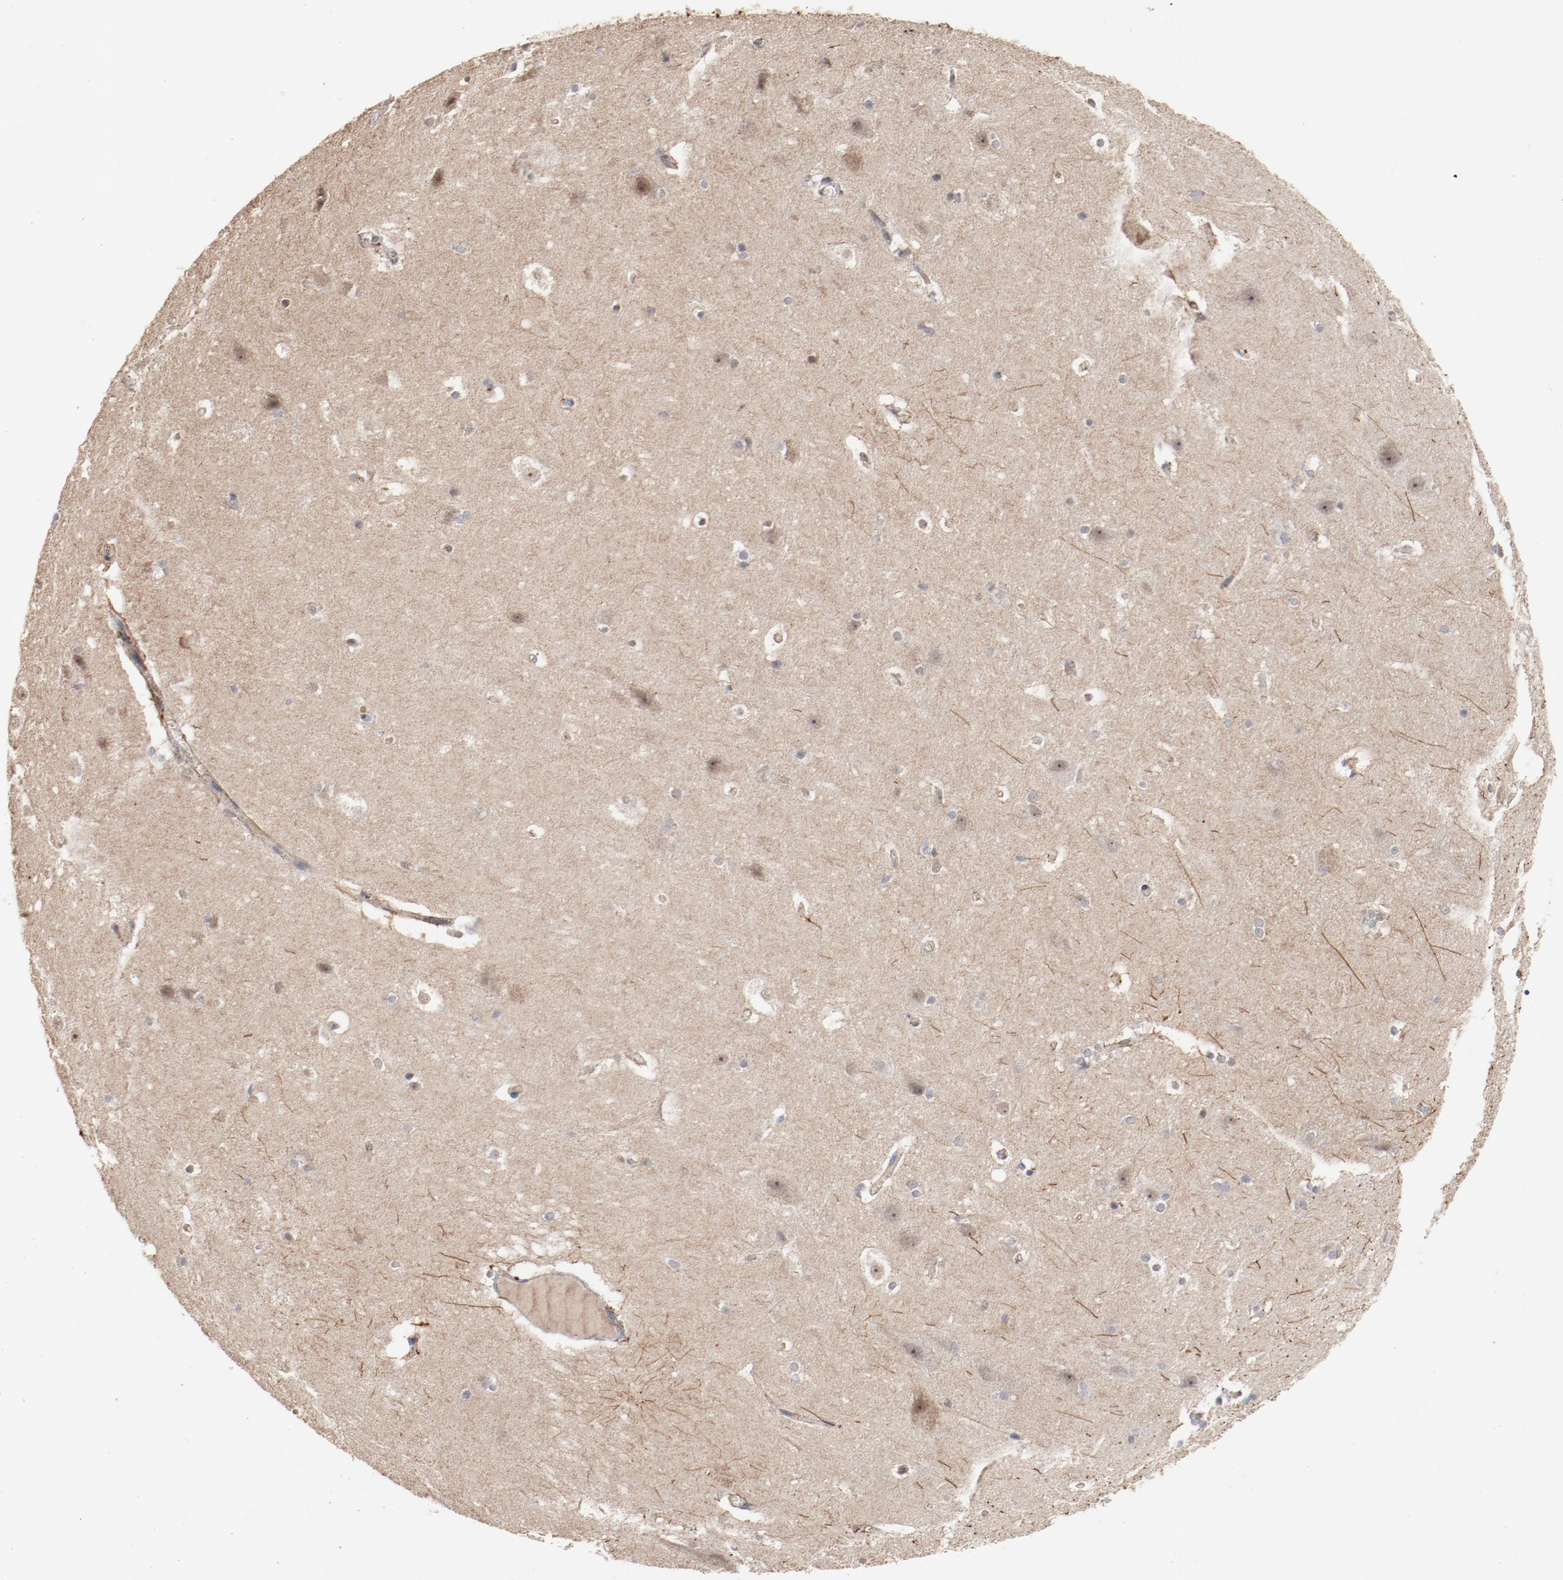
{"staining": {"intensity": "negative", "quantity": "none", "location": "none"}, "tissue": "hippocampus", "cell_type": "Glial cells", "image_type": "normal", "snomed": [{"axis": "morphology", "description": "Normal tissue, NOS"}, {"axis": "topography", "description": "Hippocampus"}], "caption": "High magnification brightfield microscopy of unremarkable hippocampus stained with DAB (brown) and counterstained with hematoxylin (blue): glial cells show no significant staining.", "gene": "ERICH1", "patient": {"sex": "female", "age": 19}}